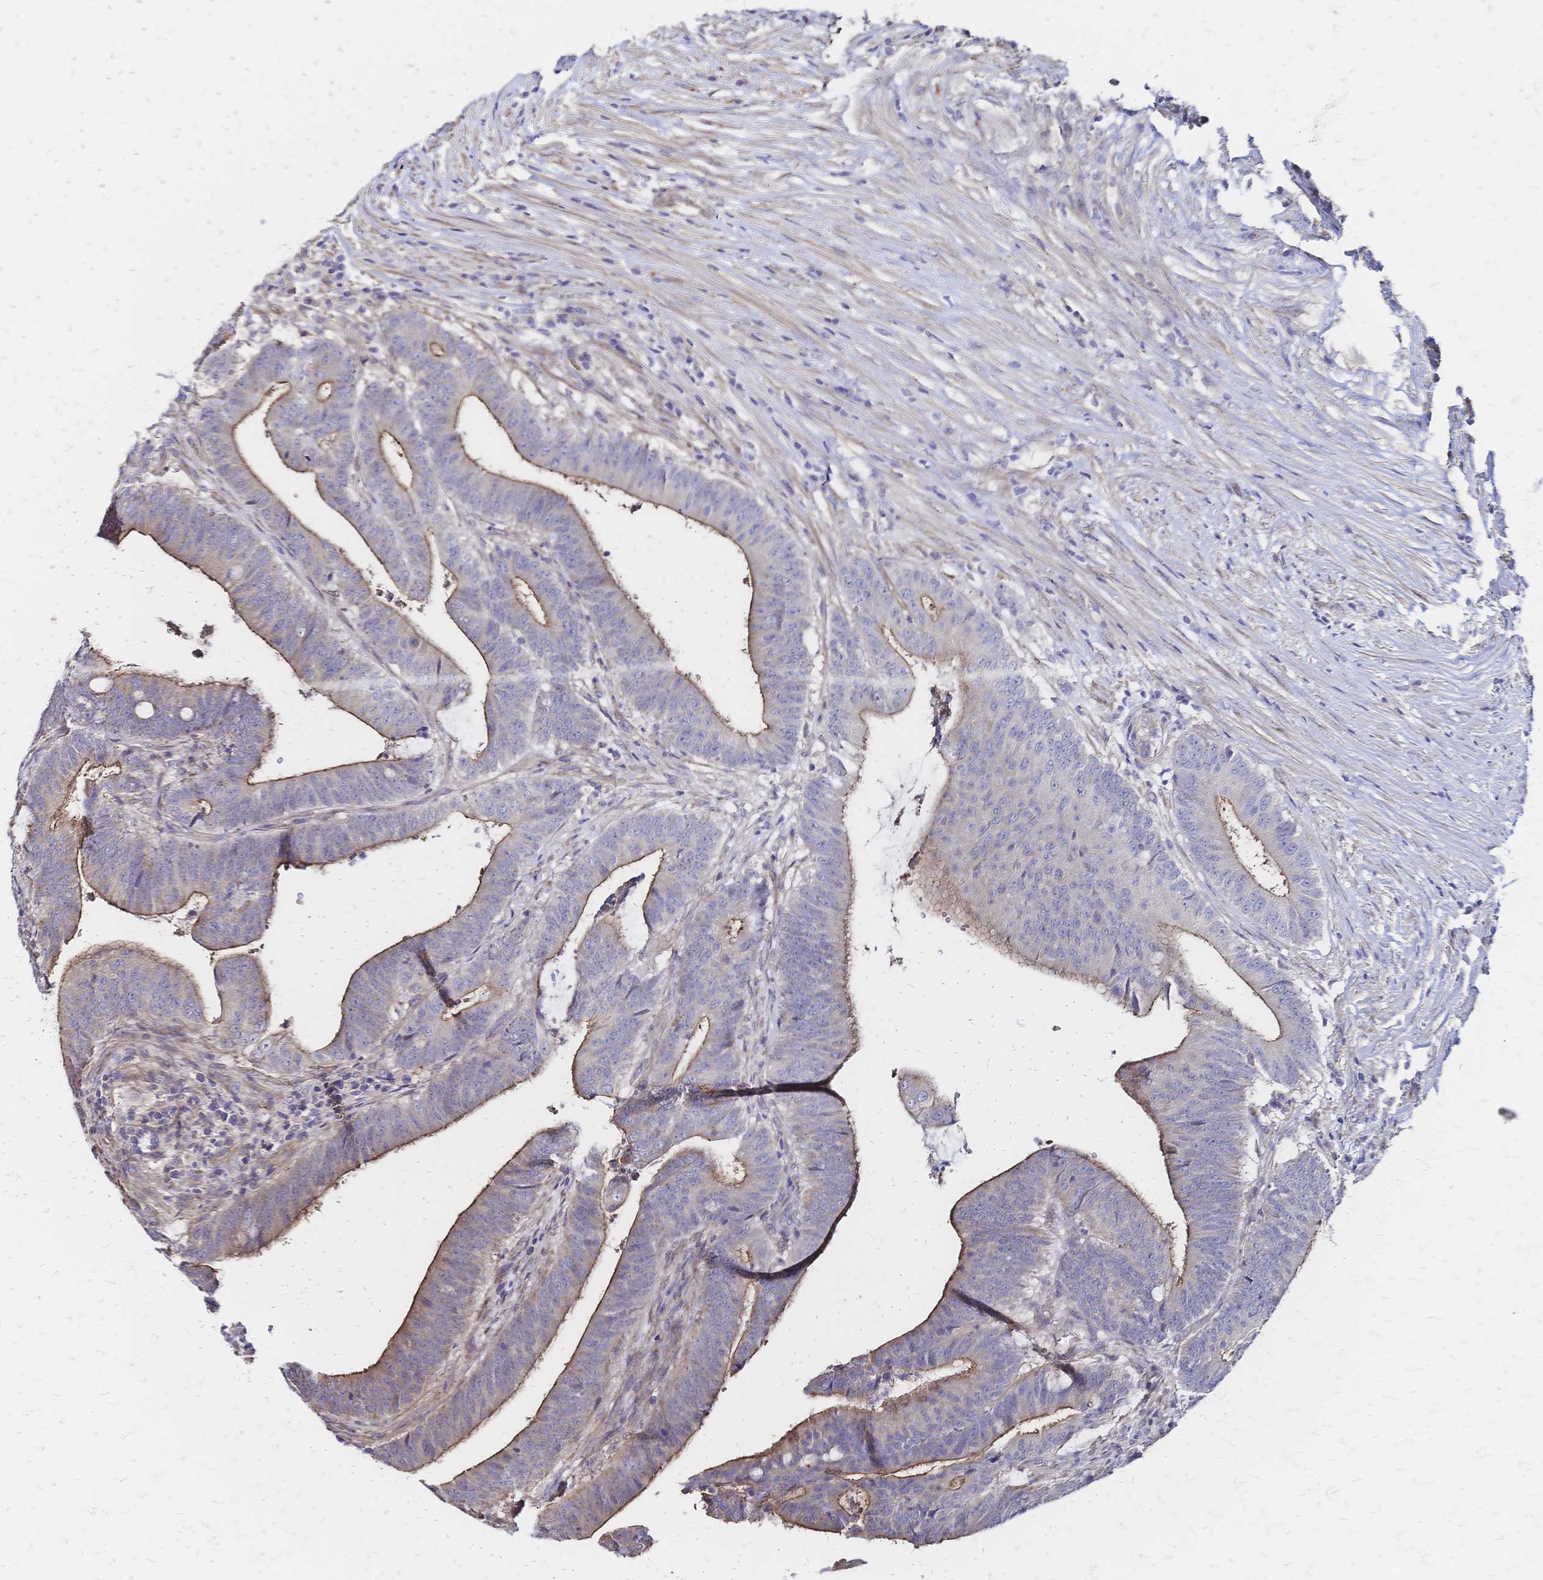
{"staining": {"intensity": "moderate", "quantity": "25%-75%", "location": "cytoplasmic/membranous"}, "tissue": "colorectal cancer", "cell_type": "Tumor cells", "image_type": "cancer", "snomed": [{"axis": "morphology", "description": "Adenocarcinoma, NOS"}, {"axis": "topography", "description": "Colon"}], "caption": "DAB immunohistochemical staining of colorectal adenocarcinoma shows moderate cytoplasmic/membranous protein expression in approximately 25%-75% of tumor cells.", "gene": "SLC5A1", "patient": {"sex": "female", "age": 43}}